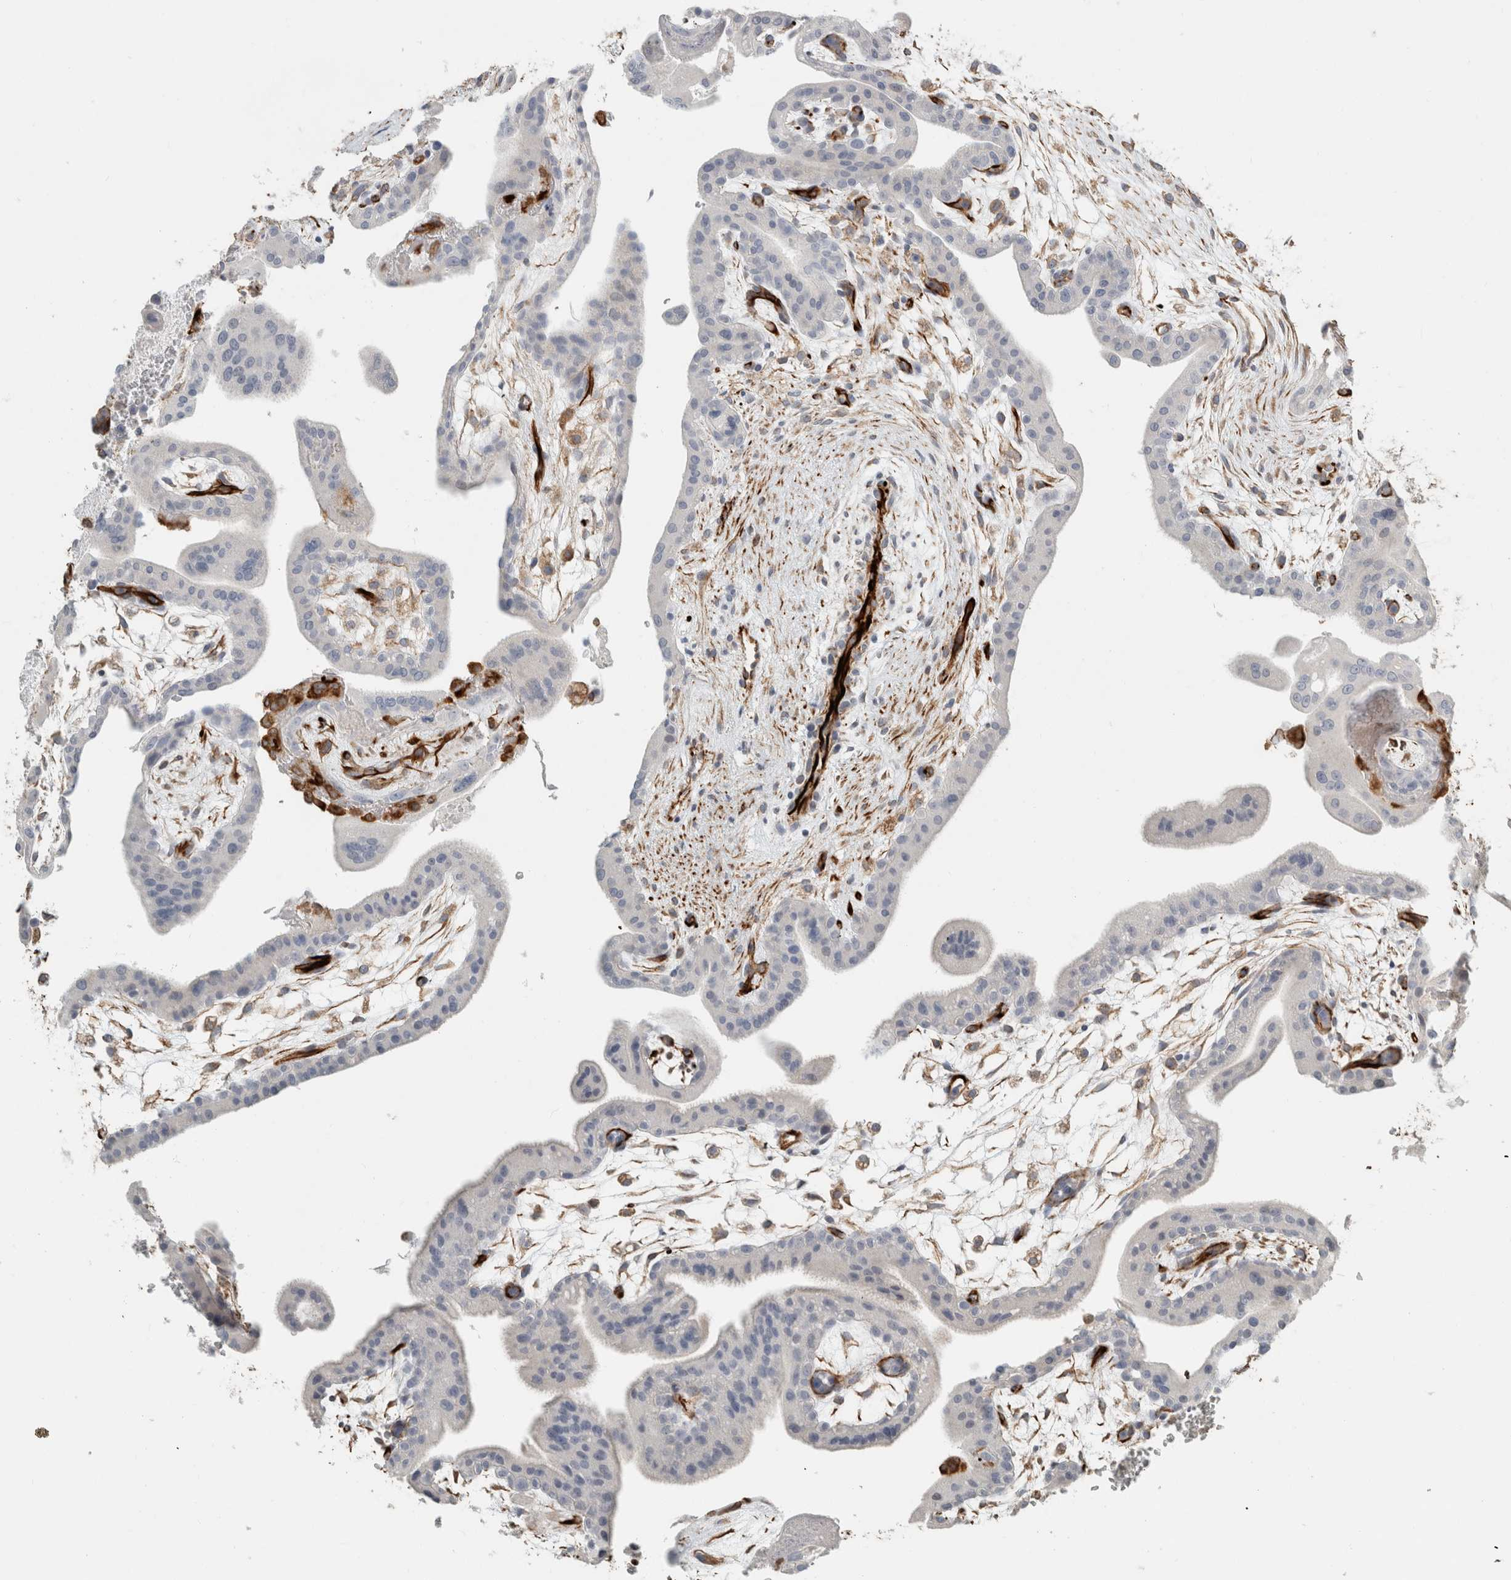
{"staining": {"intensity": "negative", "quantity": "none", "location": "none"}, "tissue": "placenta", "cell_type": "Decidual cells", "image_type": "normal", "snomed": [{"axis": "morphology", "description": "Normal tissue, NOS"}, {"axis": "topography", "description": "Placenta"}], "caption": "Decidual cells are negative for brown protein staining in benign placenta. The staining is performed using DAB brown chromogen with nuclei counter-stained in using hematoxylin.", "gene": "LY86", "patient": {"sex": "female", "age": 35}}